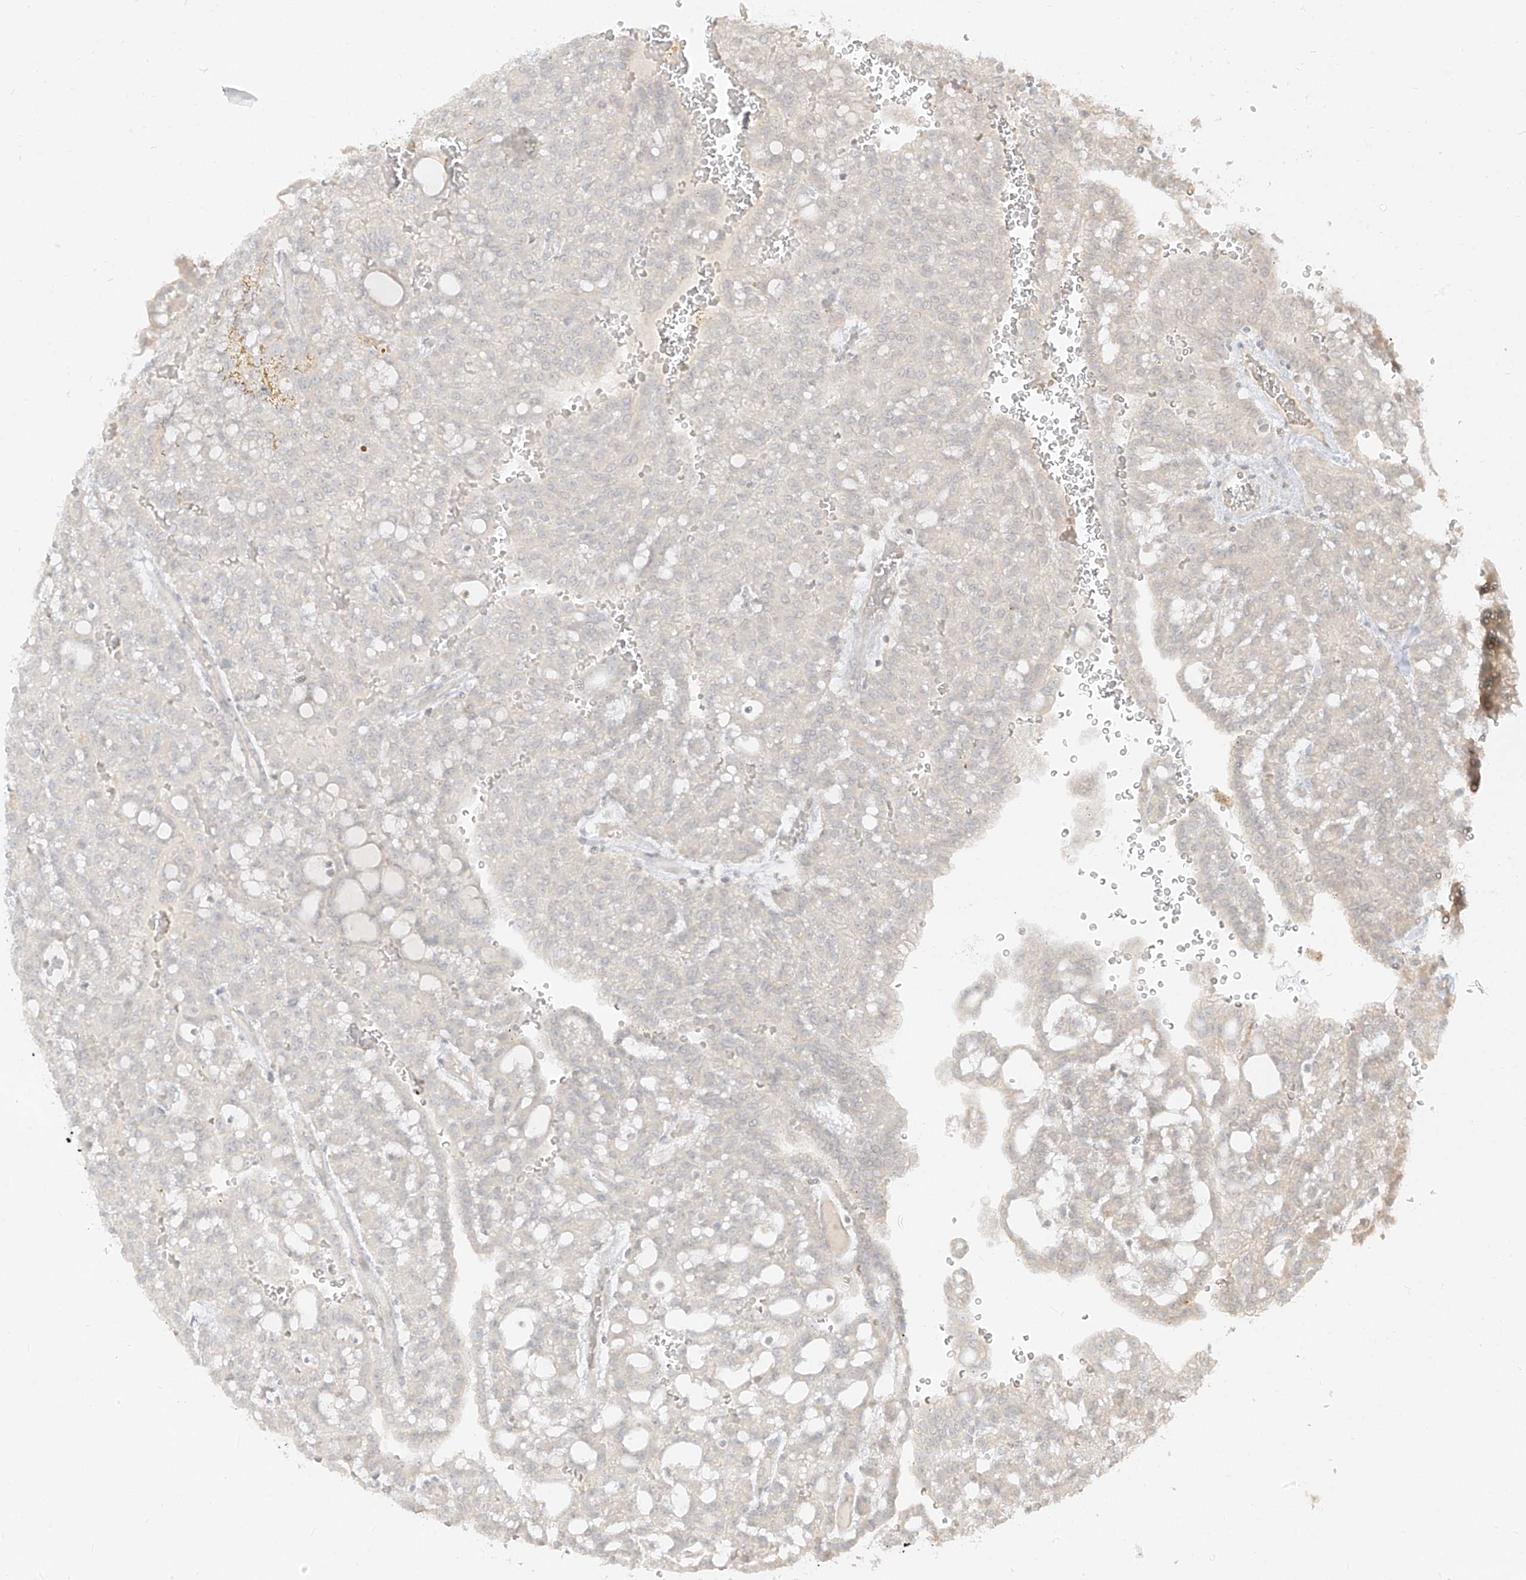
{"staining": {"intensity": "negative", "quantity": "none", "location": "none"}, "tissue": "renal cancer", "cell_type": "Tumor cells", "image_type": "cancer", "snomed": [{"axis": "morphology", "description": "Adenocarcinoma, NOS"}, {"axis": "topography", "description": "Kidney"}], "caption": "An immunohistochemistry micrograph of adenocarcinoma (renal) is shown. There is no staining in tumor cells of adenocarcinoma (renal). Brightfield microscopy of immunohistochemistry stained with DAB (3,3'-diaminobenzidine) (brown) and hematoxylin (blue), captured at high magnification.", "gene": "LIPT1", "patient": {"sex": "male", "age": 63}}